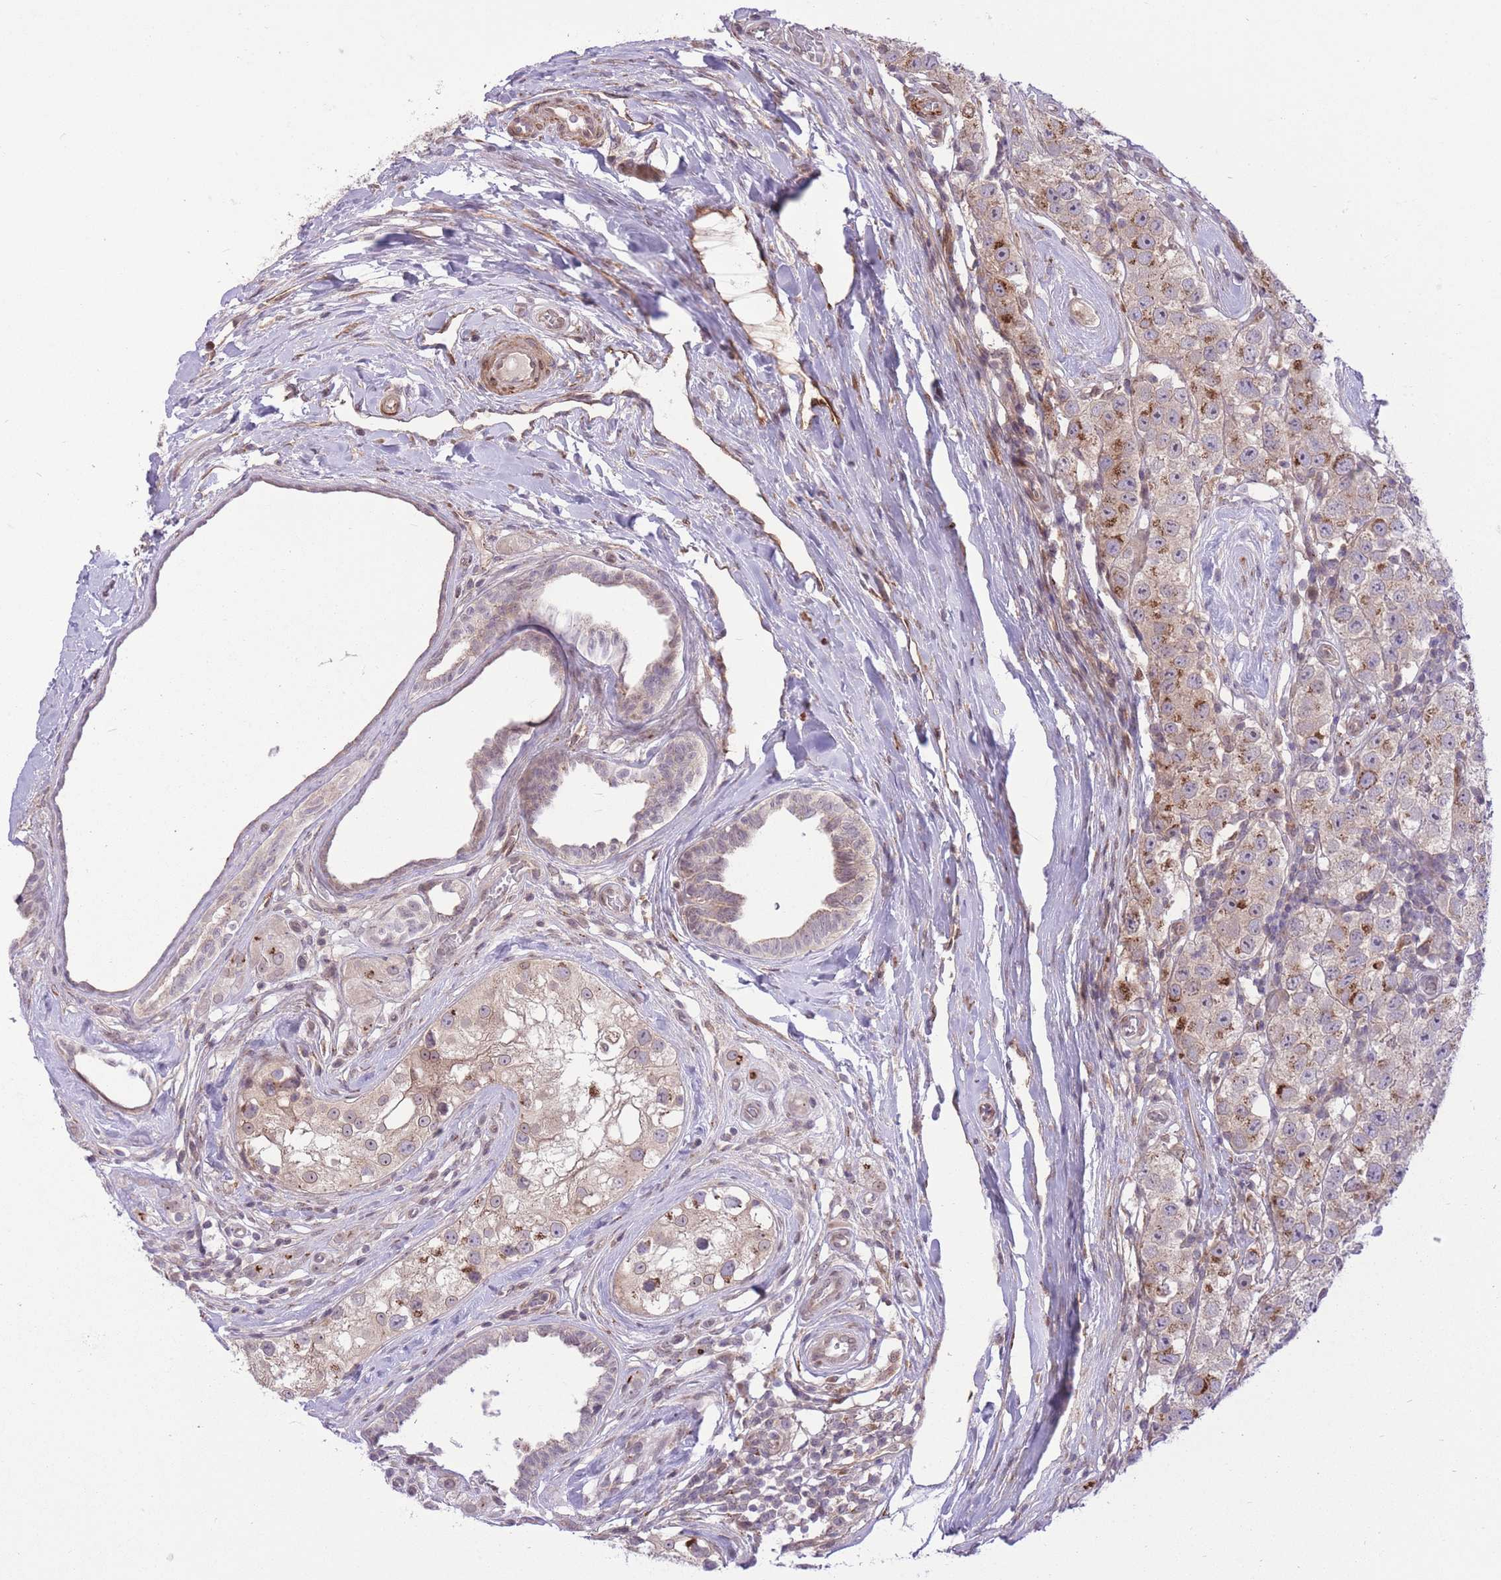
{"staining": {"intensity": "moderate", "quantity": "25%-75%", "location": "cytoplasmic/membranous"}, "tissue": "testis cancer", "cell_type": "Tumor cells", "image_type": "cancer", "snomed": [{"axis": "morphology", "description": "Seminoma, NOS"}, {"axis": "topography", "description": "Testis"}], "caption": "Moderate cytoplasmic/membranous protein positivity is present in about 25%-75% of tumor cells in seminoma (testis).", "gene": "ZBED5", "patient": {"sex": "male", "age": 34}}